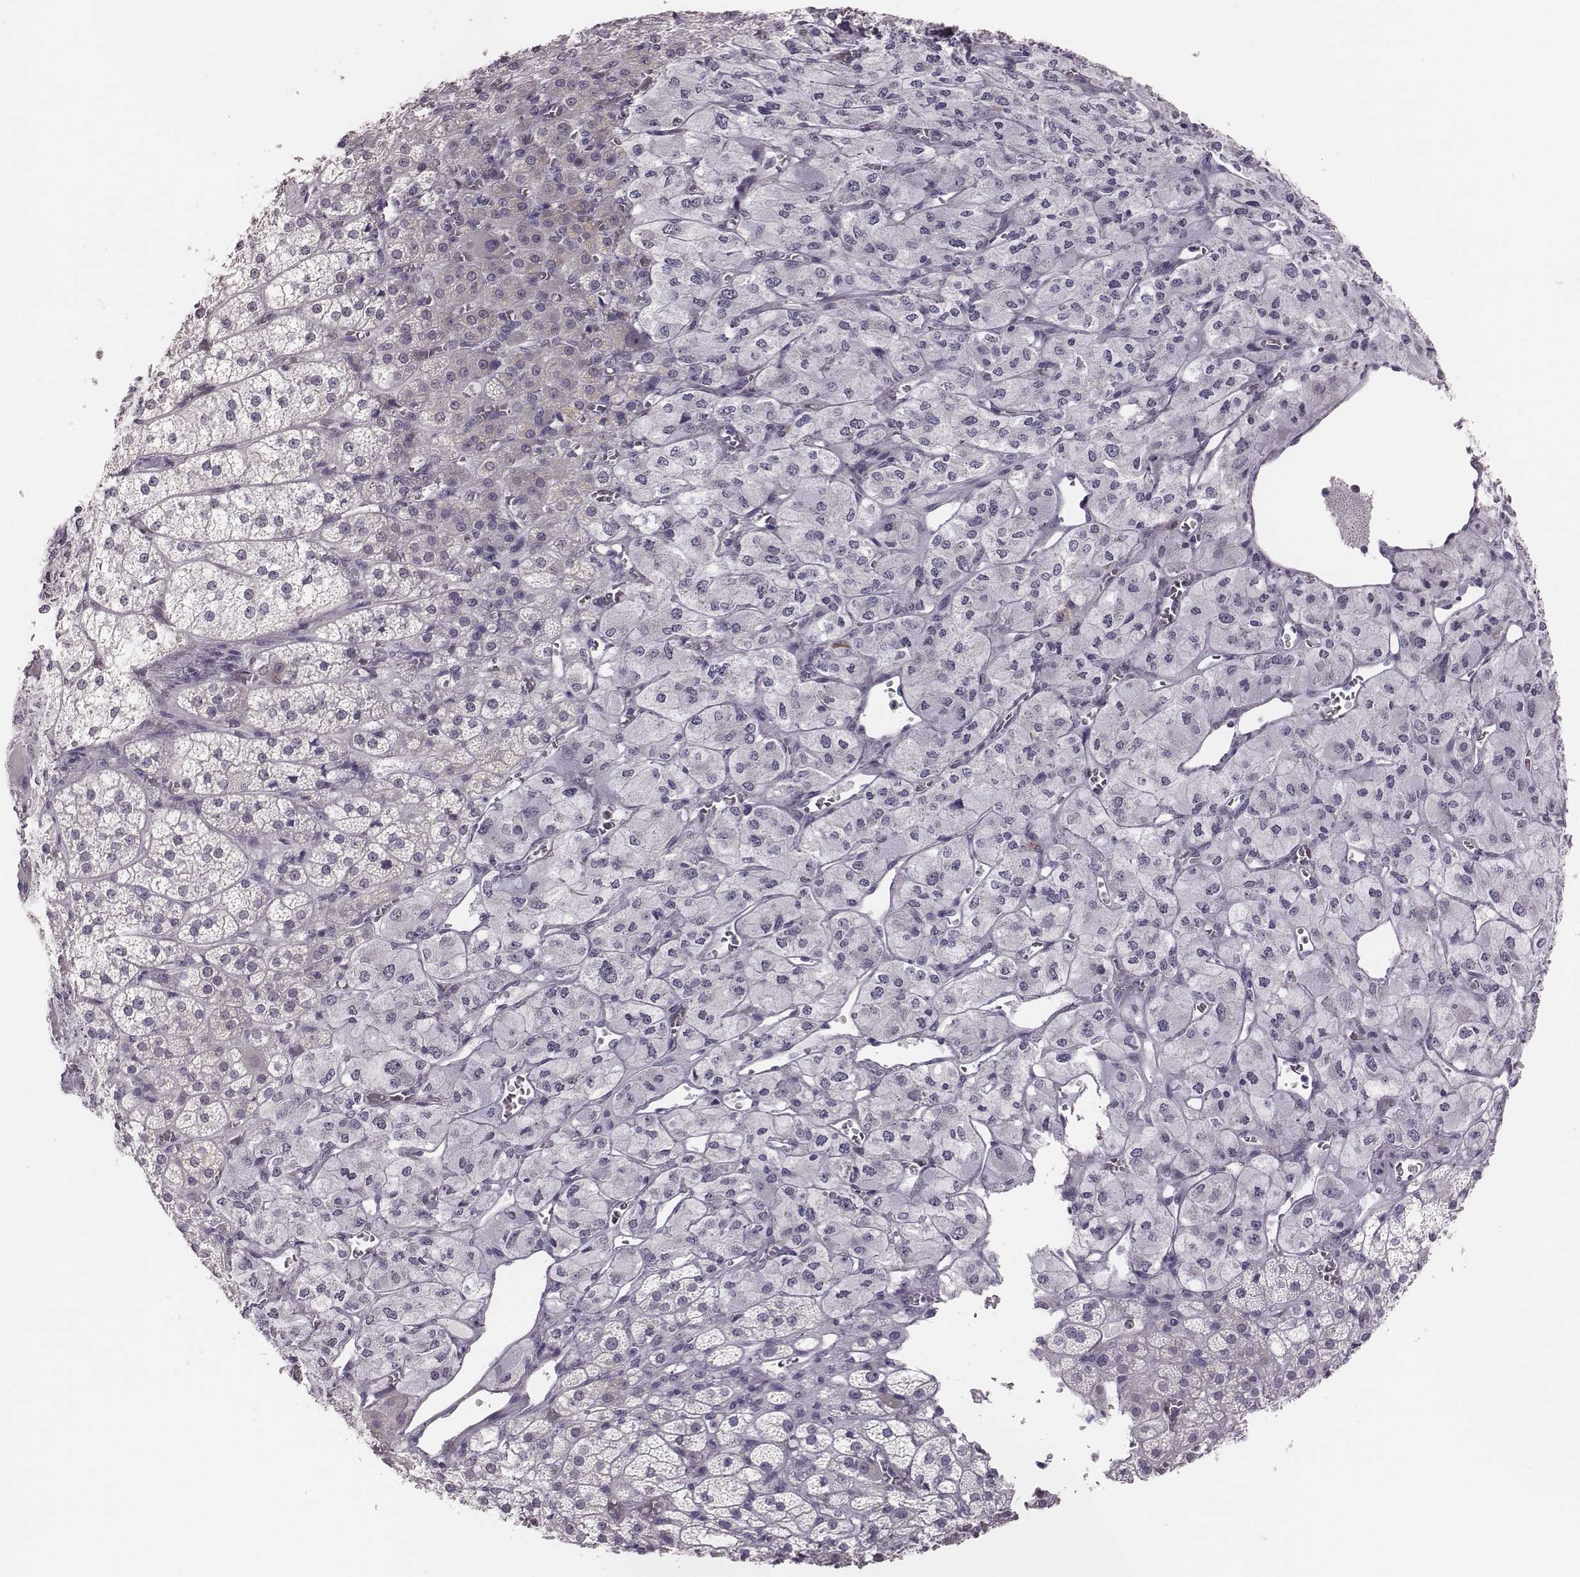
{"staining": {"intensity": "negative", "quantity": "none", "location": "none"}, "tissue": "adrenal gland", "cell_type": "Glandular cells", "image_type": "normal", "snomed": [{"axis": "morphology", "description": "Normal tissue, NOS"}, {"axis": "topography", "description": "Adrenal gland"}], "caption": "Immunohistochemistry image of unremarkable adrenal gland: human adrenal gland stained with DAB shows no significant protein expression in glandular cells.", "gene": "PBK", "patient": {"sex": "female", "age": 60}}